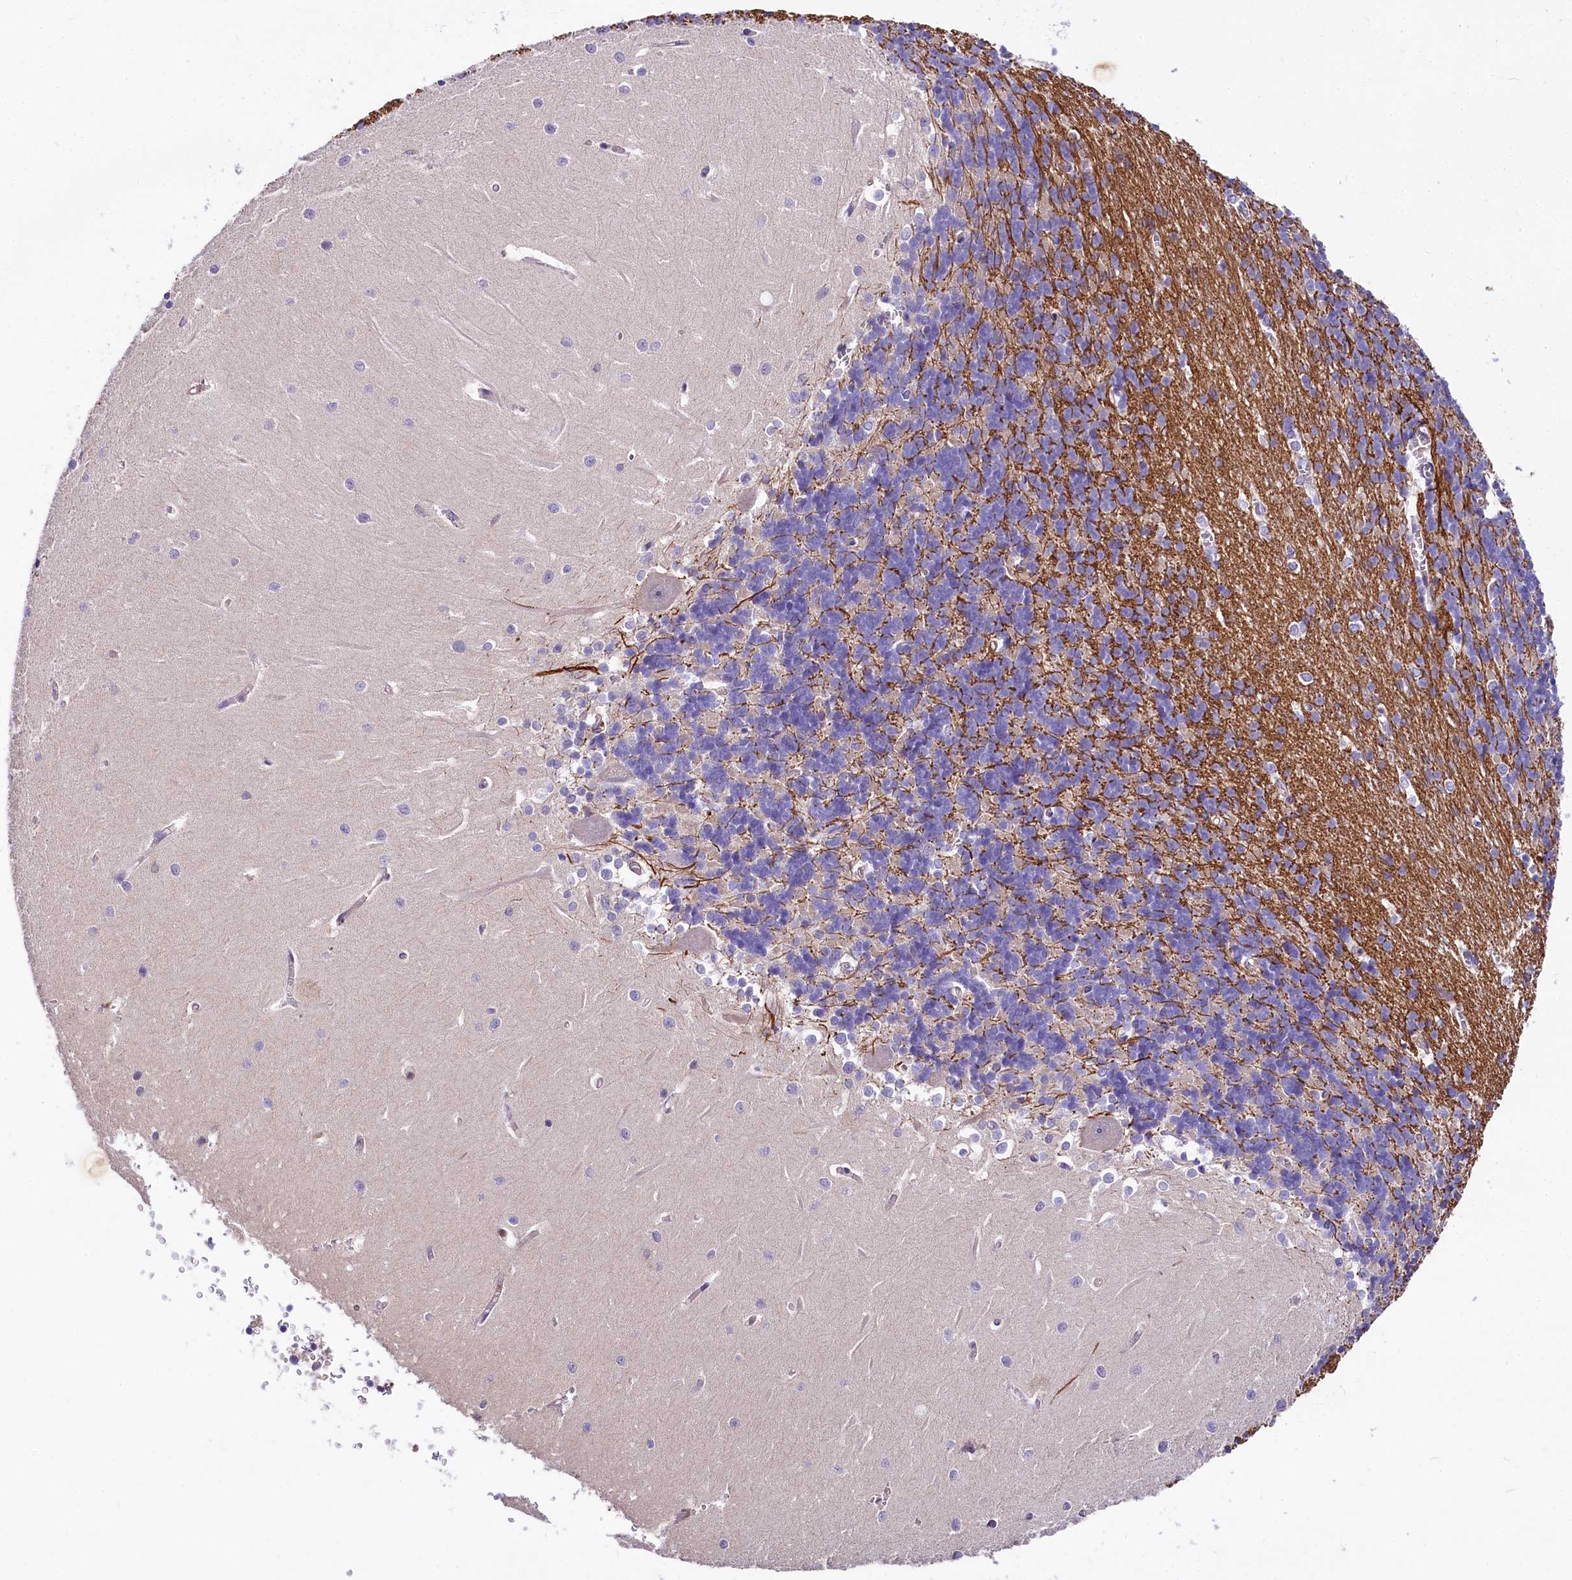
{"staining": {"intensity": "negative", "quantity": "none", "location": "none"}, "tissue": "cerebellum", "cell_type": "Cells in granular layer", "image_type": "normal", "snomed": [{"axis": "morphology", "description": "Normal tissue, NOS"}, {"axis": "topography", "description": "Cerebellum"}], "caption": "This is an IHC photomicrograph of normal human cerebellum. There is no staining in cells in granular layer.", "gene": "FCHSD2", "patient": {"sex": "male", "age": 37}}